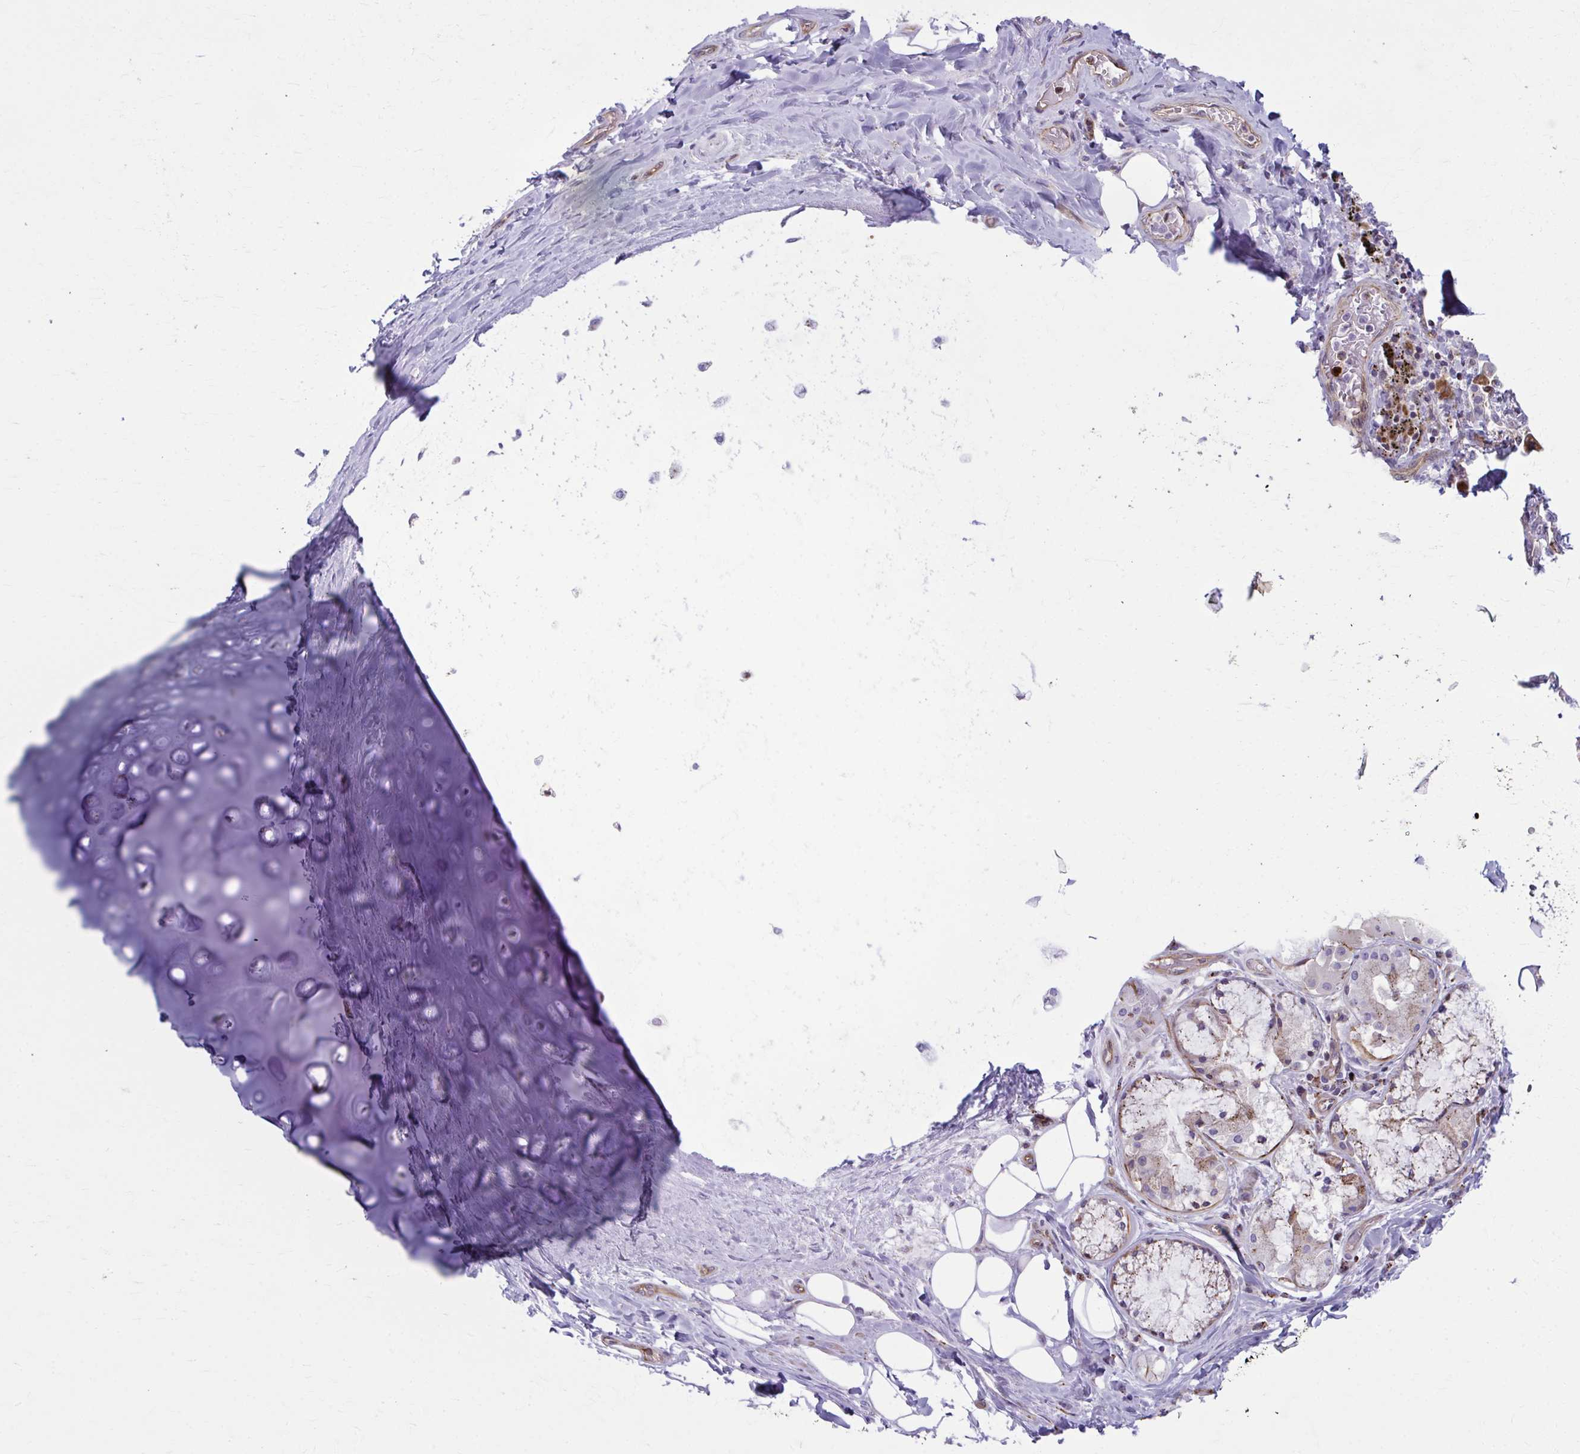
{"staining": {"intensity": "negative", "quantity": "none", "location": "none"}, "tissue": "adipose tissue", "cell_type": "Adipocytes", "image_type": "normal", "snomed": [{"axis": "morphology", "description": "Normal tissue, NOS"}, {"axis": "topography", "description": "Cartilage tissue"}, {"axis": "topography", "description": "Bronchus"}], "caption": "DAB immunohistochemical staining of unremarkable adipose tissue exhibits no significant expression in adipocytes.", "gene": "LRRC4B", "patient": {"sex": "male", "age": 64}}